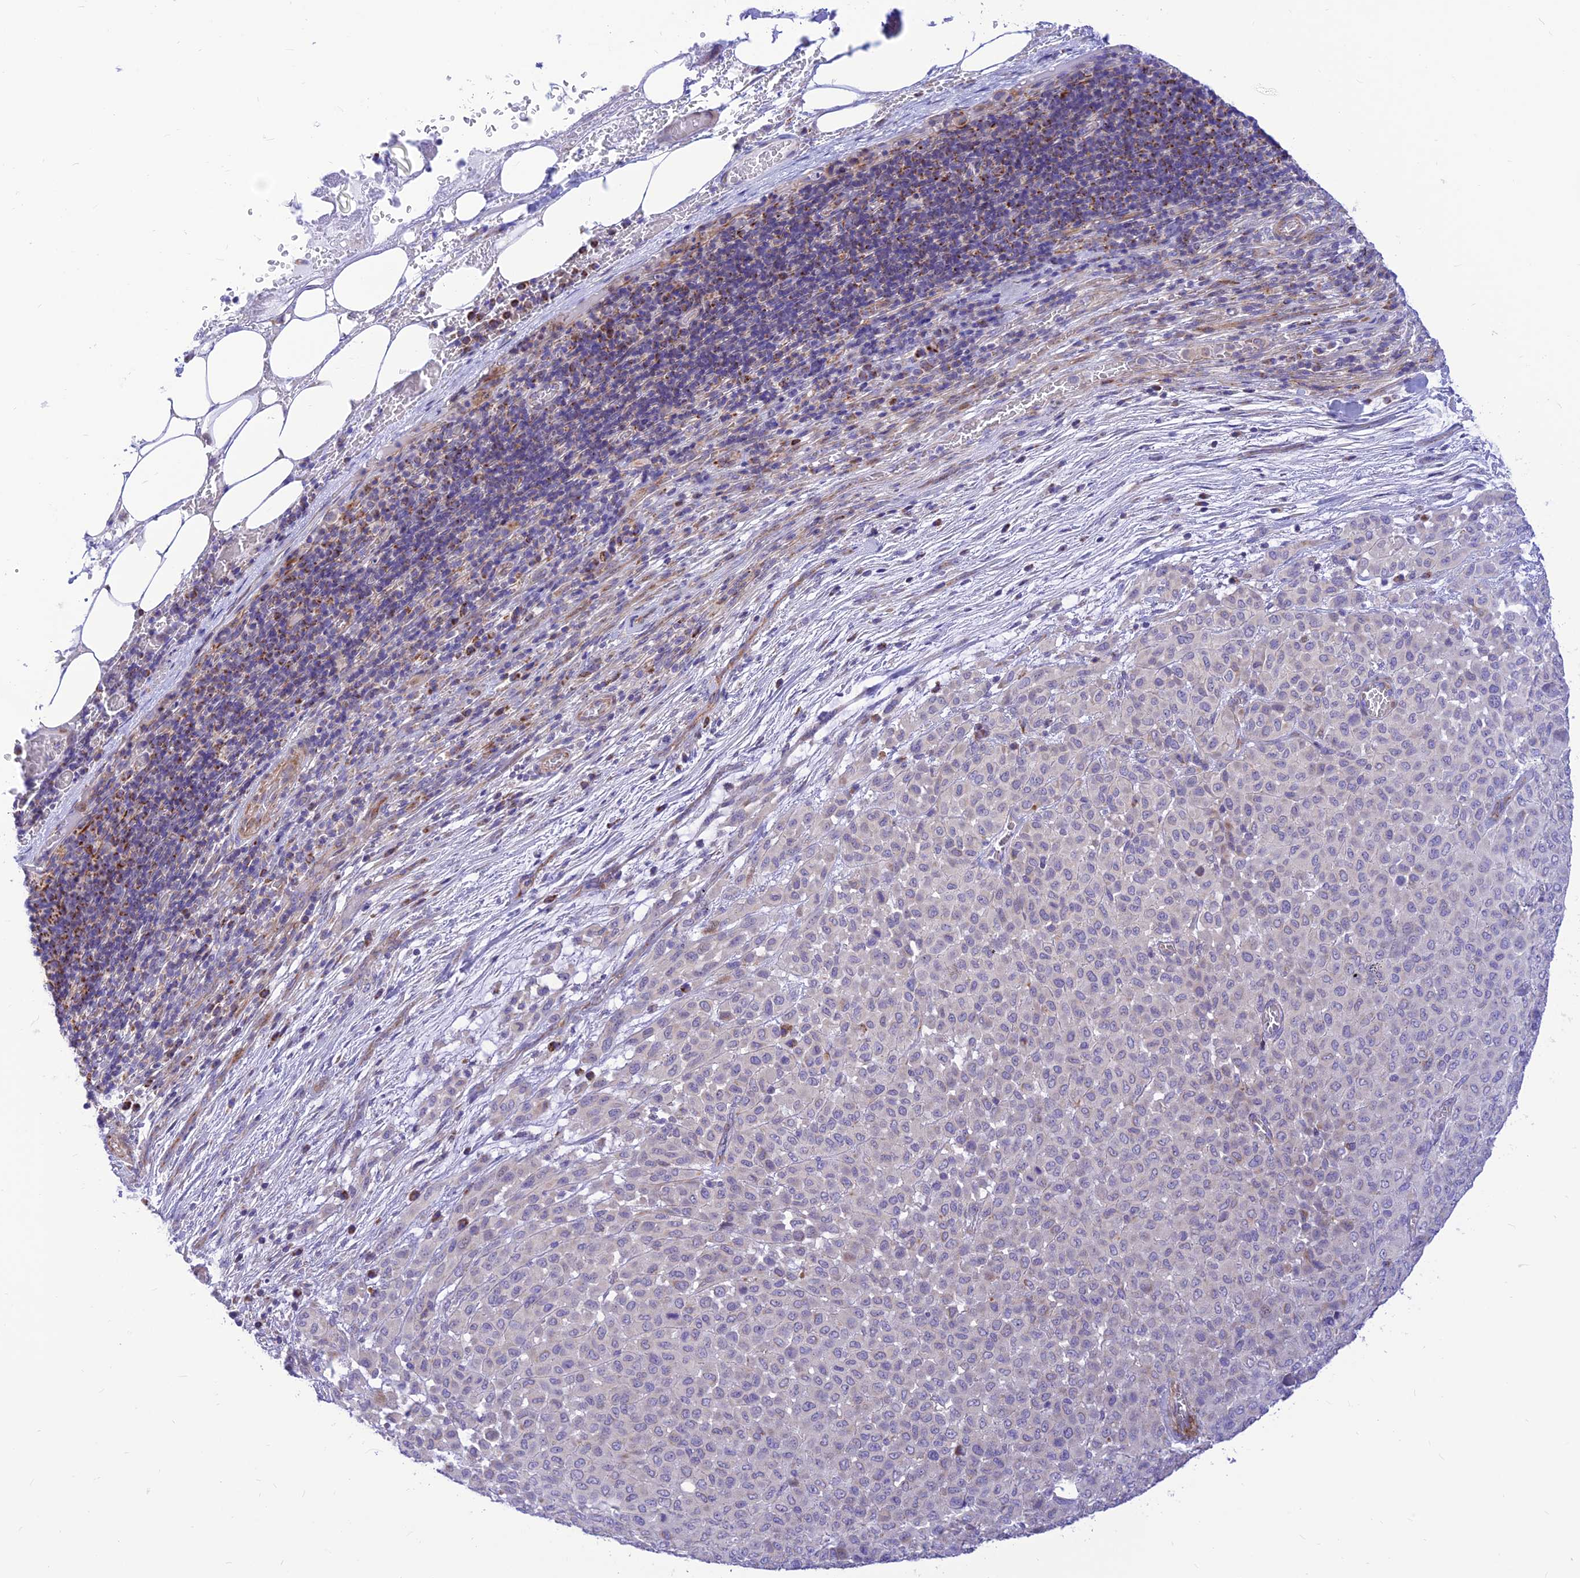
{"staining": {"intensity": "weak", "quantity": "<25%", "location": "cytoplasmic/membranous"}, "tissue": "melanoma", "cell_type": "Tumor cells", "image_type": "cancer", "snomed": [{"axis": "morphology", "description": "Malignant melanoma, Metastatic site"}, {"axis": "topography", "description": "Skin"}], "caption": "IHC of human malignant melanoma (metastatic site) shows no staining in tumor cells.", "gene": "FAM186B", "patient": {"sex": "female", "age": 81}}